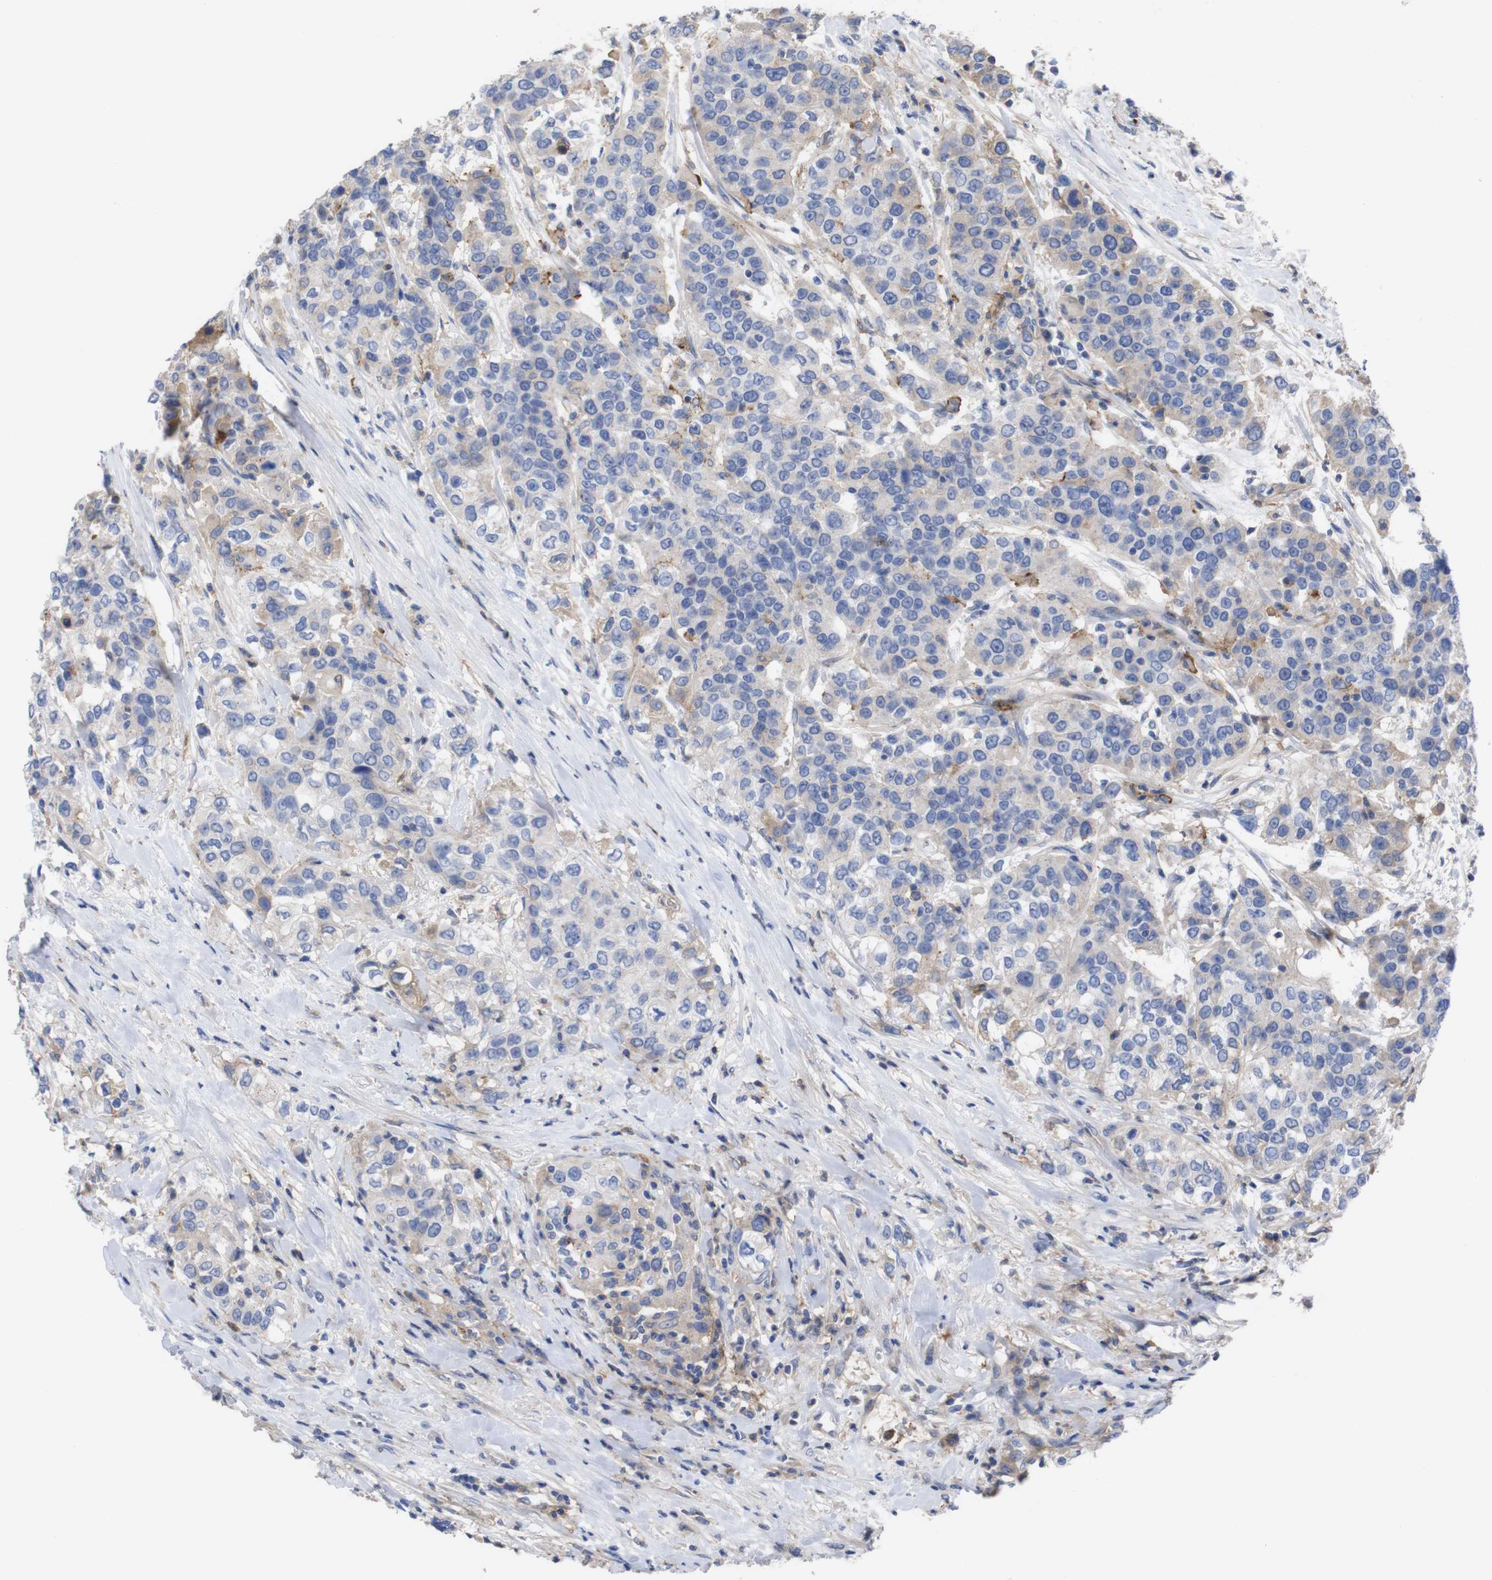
{"staining": {"intensity": "weak", "quantity": "<25%", "location": "cytoplasmic/membranous"}, "tissue": "urothelial cancer", "cell_type": "Tumor cells", "image_type": "cancer", "snomed": [{"axis": "morphology", "description": "Urothelial carcinoma, High grade"}, {"axis": "topography", "description": "Urinary bladder"}], "caption": "Urothelial cancer stained for a protein using immunohistochemistry (IHC) shows no positivity tumor cells.", "gene": "C5AR1", "patient": {"sex": "female", "age": 80}}